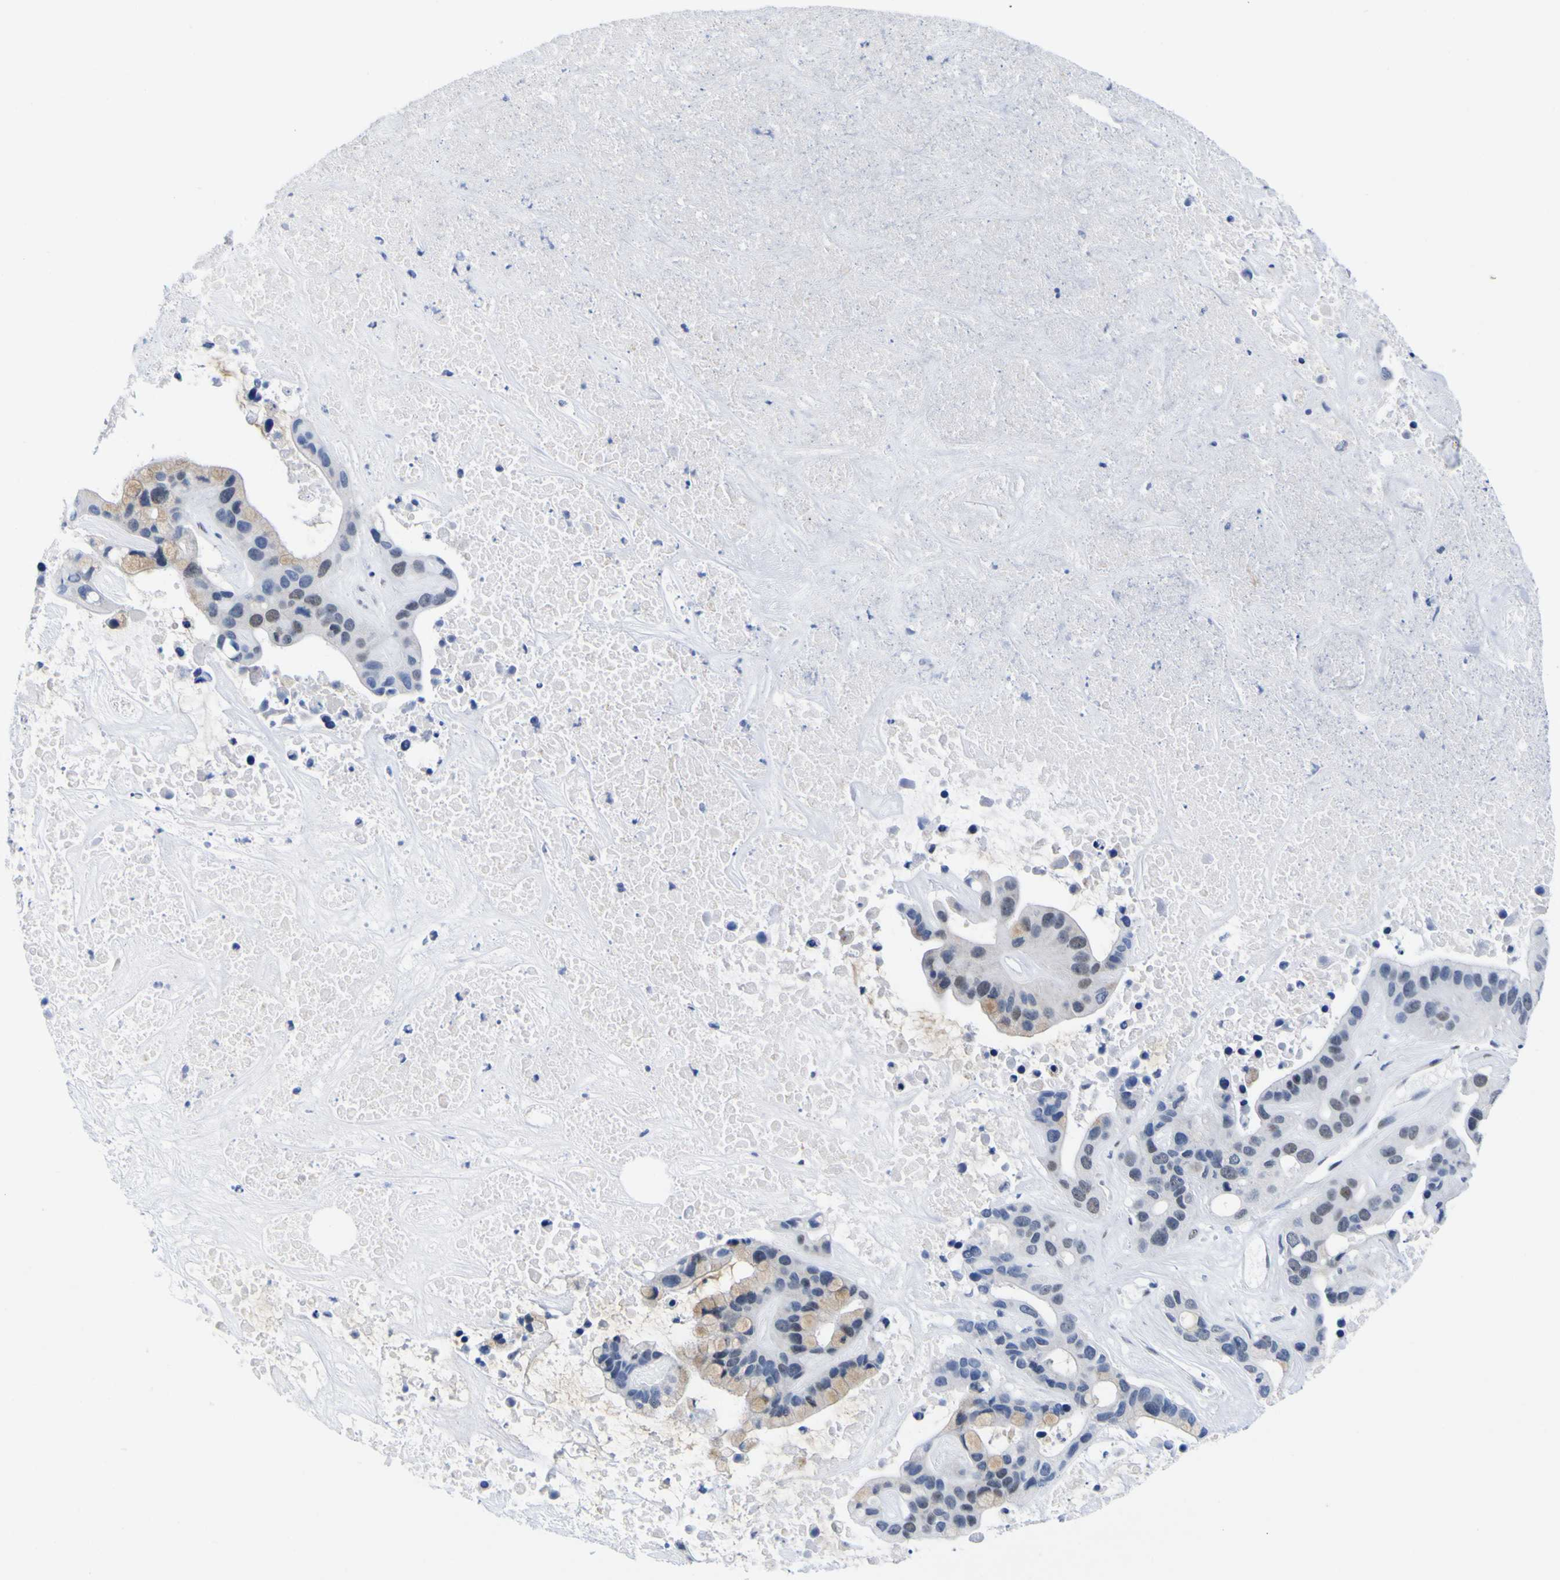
{"staining": {"intensity": "weak", "quantity": "25%-75%", "location": "cytoplasmic/membranous,nuclear"}, "tissue": "liver cancer", "cell_type": "Tumor cells", "image_type": "cancer", "snomed": [{"axis": "morphology", "description": "Cholangiocarcinoma"}, {"axis": "topography", "description": "Liver"}], "caption": "A high-resolution micrograph shows immunohistochemistry staining of cholangiocarcinoma (liver), which demonstrates weak cytoplasmic/membranous and nuclear positivity in about 25%-75% of tumor cells. The protein is stained brown, and the nuclei are stained in blue (DAB (3,3'-diaminobenzidine) IHC with brightfield microscopy, high magnification).", "gene": "MBD3", "patient": {"sex": "female", "age": 65}}